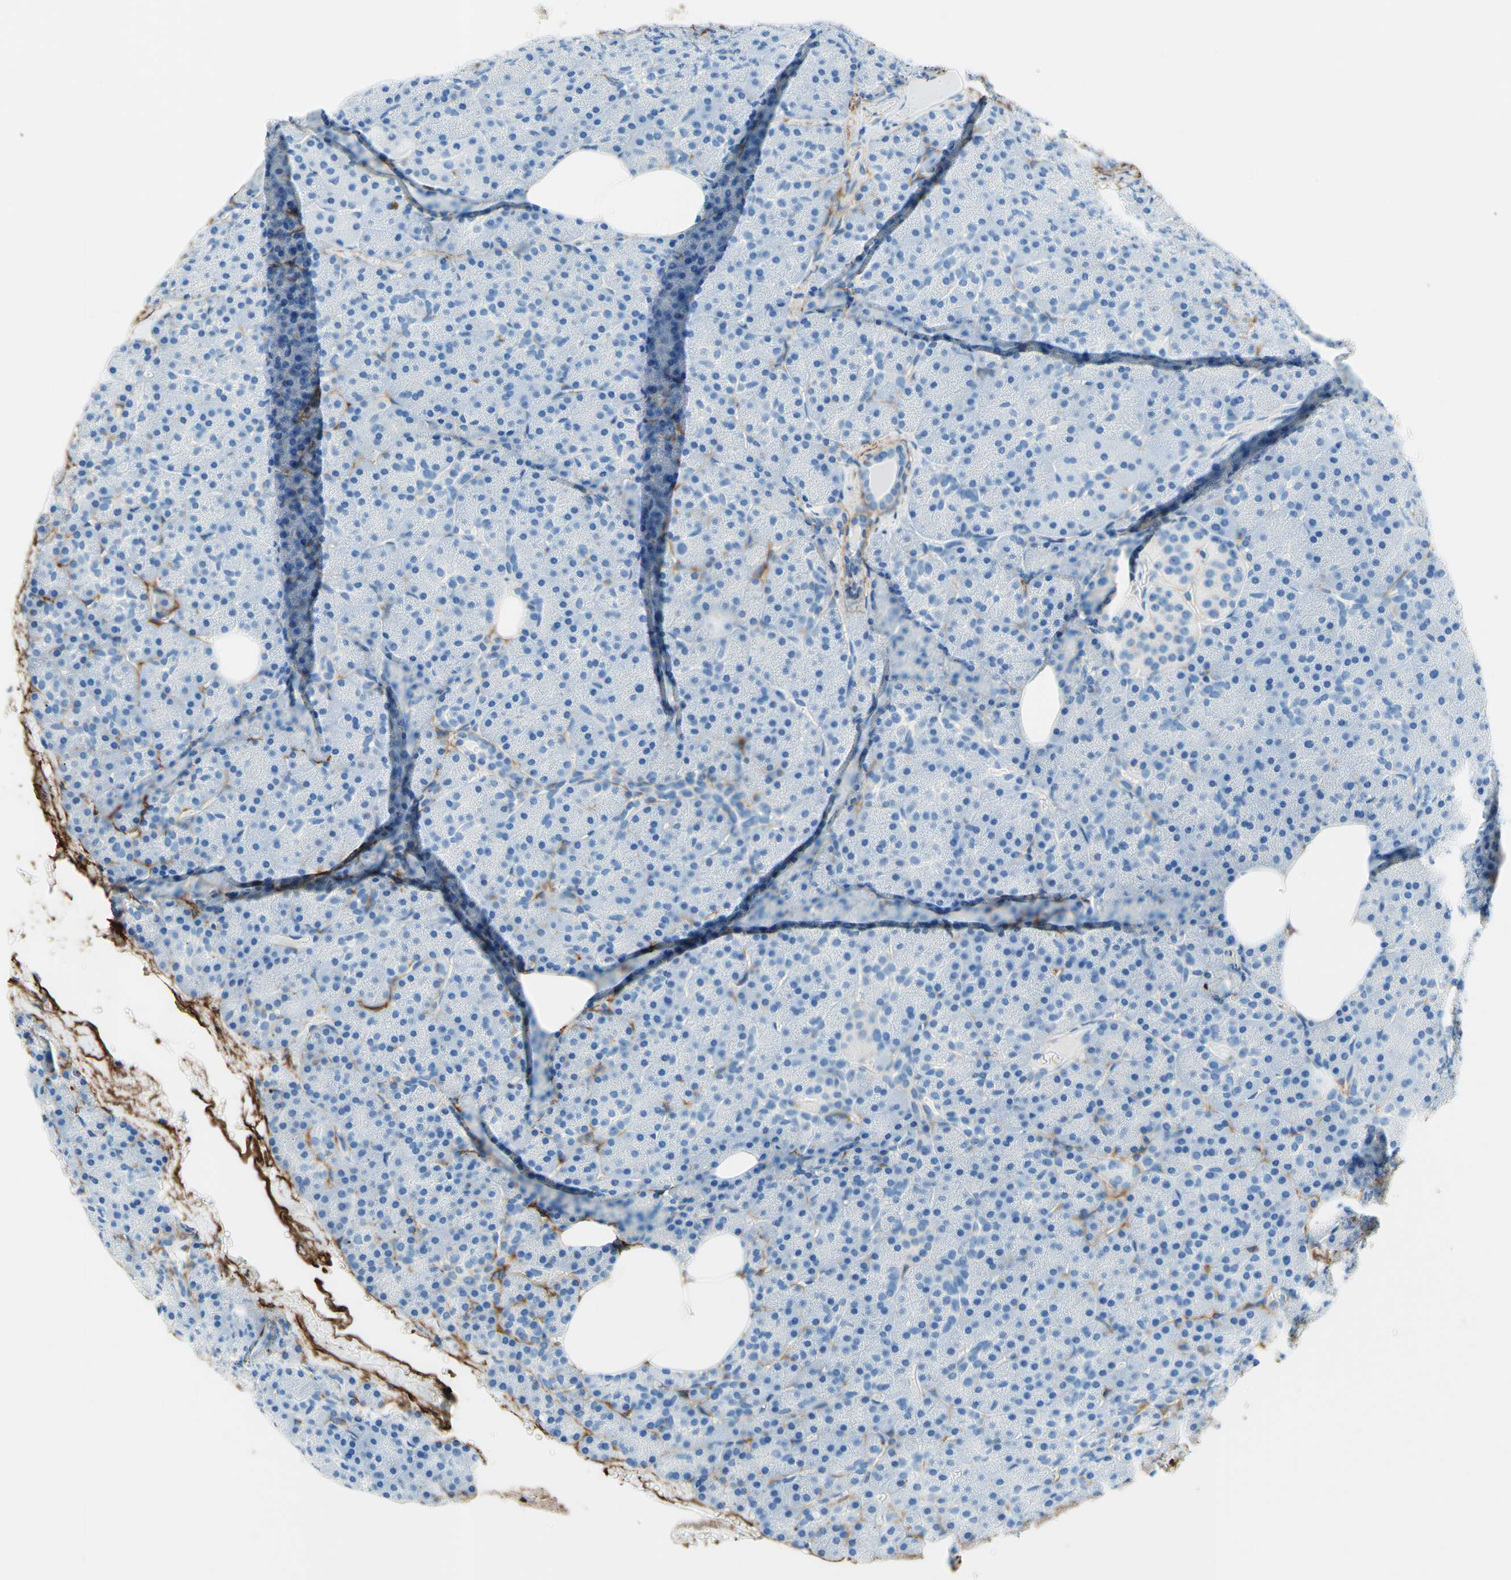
{"staining": {"intensity": "negative", "quantity": "none", "location": "none"}, "tissue": "pancreas", "cell_type": "Exocrine glandular cells", "image_type": "normal", "snomed": [{"axis": "morphology", "description": "Normal tissue, NOS"}, {"axis": "topography", "description": "Pancreas"}], "caption": "Protein analysis of benign pancreas demonstrates no significant expression in exocrine glandular cells.", "gene": "MFAP5", "patient": {"sex": "female", "age": 35}}